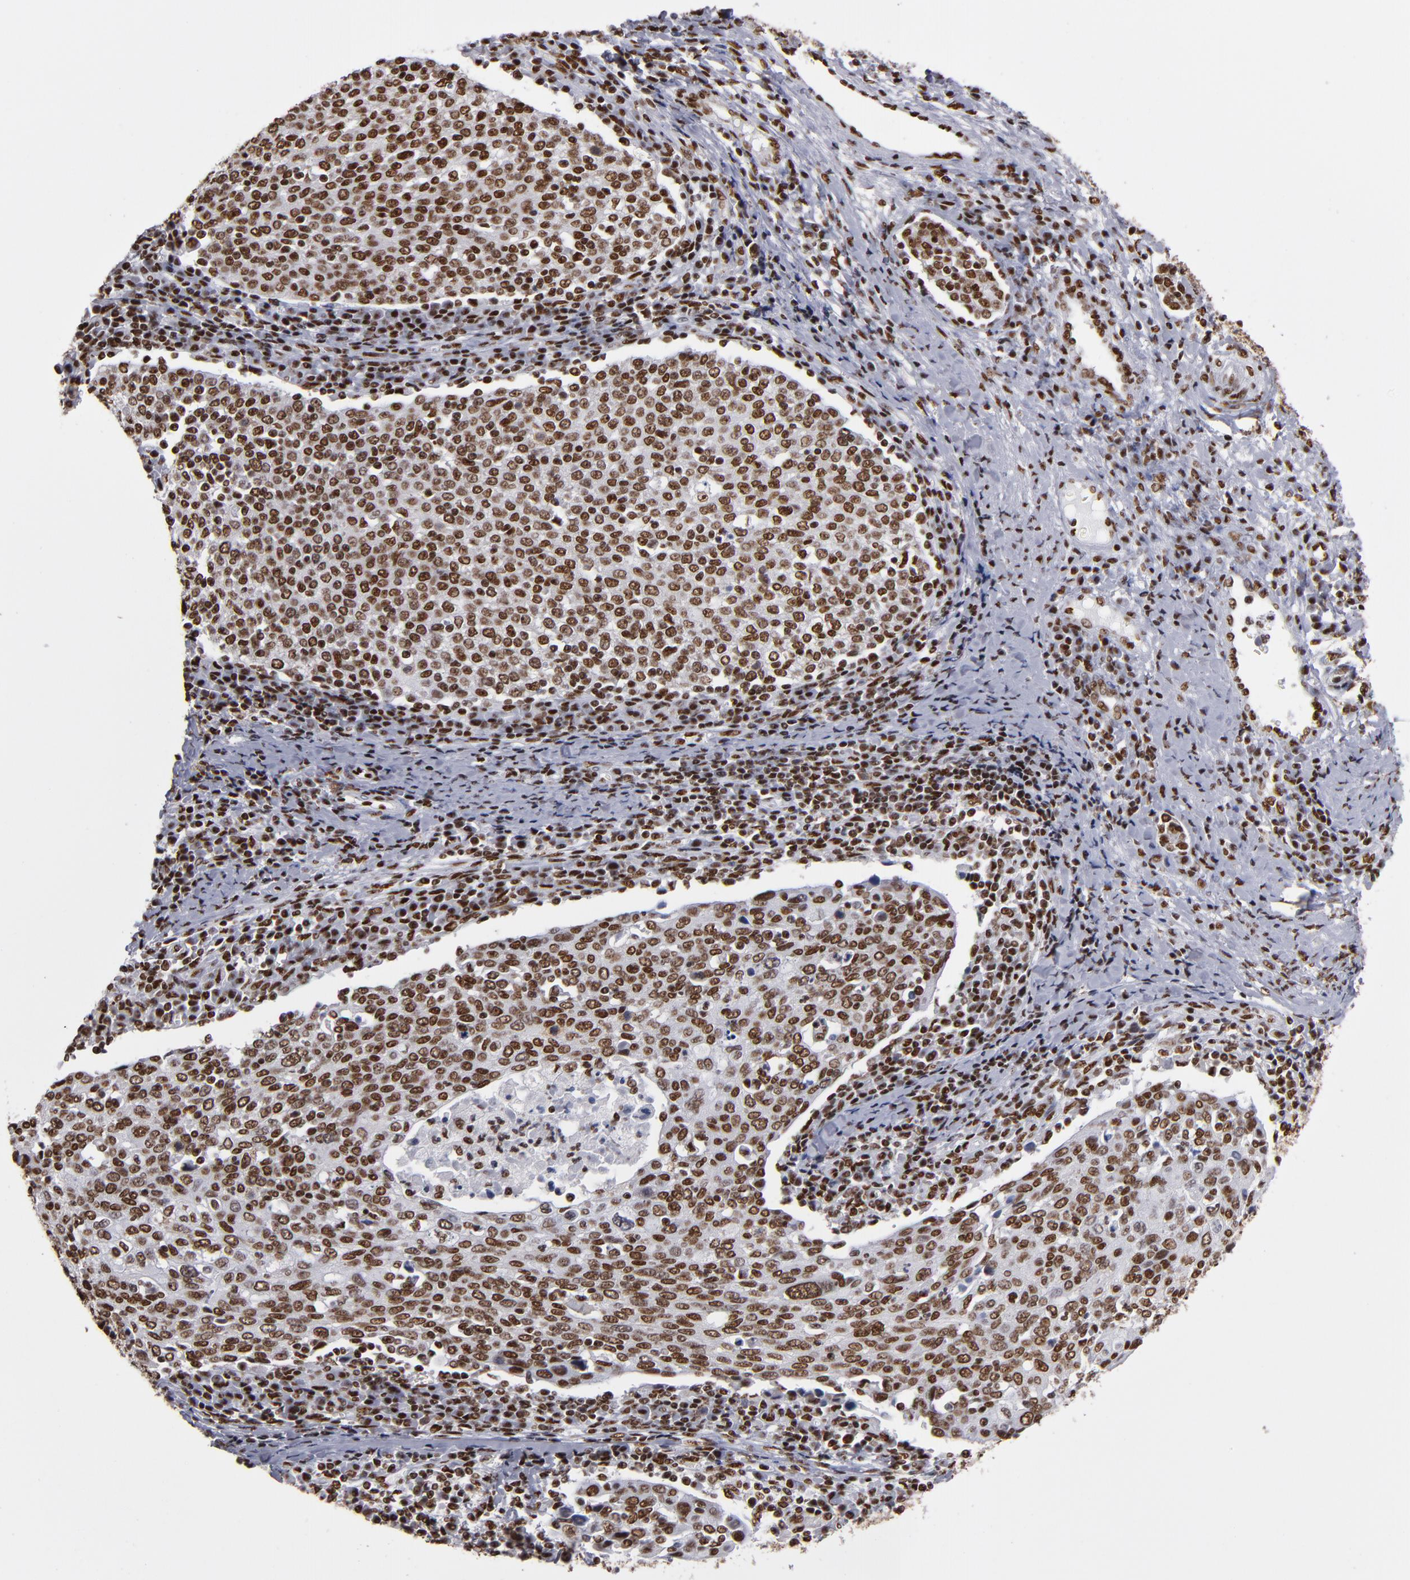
{"staining": {"intensity": "strong", "quantity": ">75%", "location": "nuclear"}, "tissue": "cervical cancer", "cell_type": "Tumor cells", "image_type": "cancer", "snomed": [{"axis": "morphology", "description": "Squamous cell carcinoma, NOS"}, {"axis": "topography", "description": "Cervix"}], "caption": "Squamous cell carcinoma (cervical) tissue shows strong nuclear expression in about >75% of tumor cells, visualized by immunohistochemistry. (DAB = brown stain, brightfield microscopy at high magnification).", "gene": "MRE11", "patient": {"sex": "female", "age": 40}}